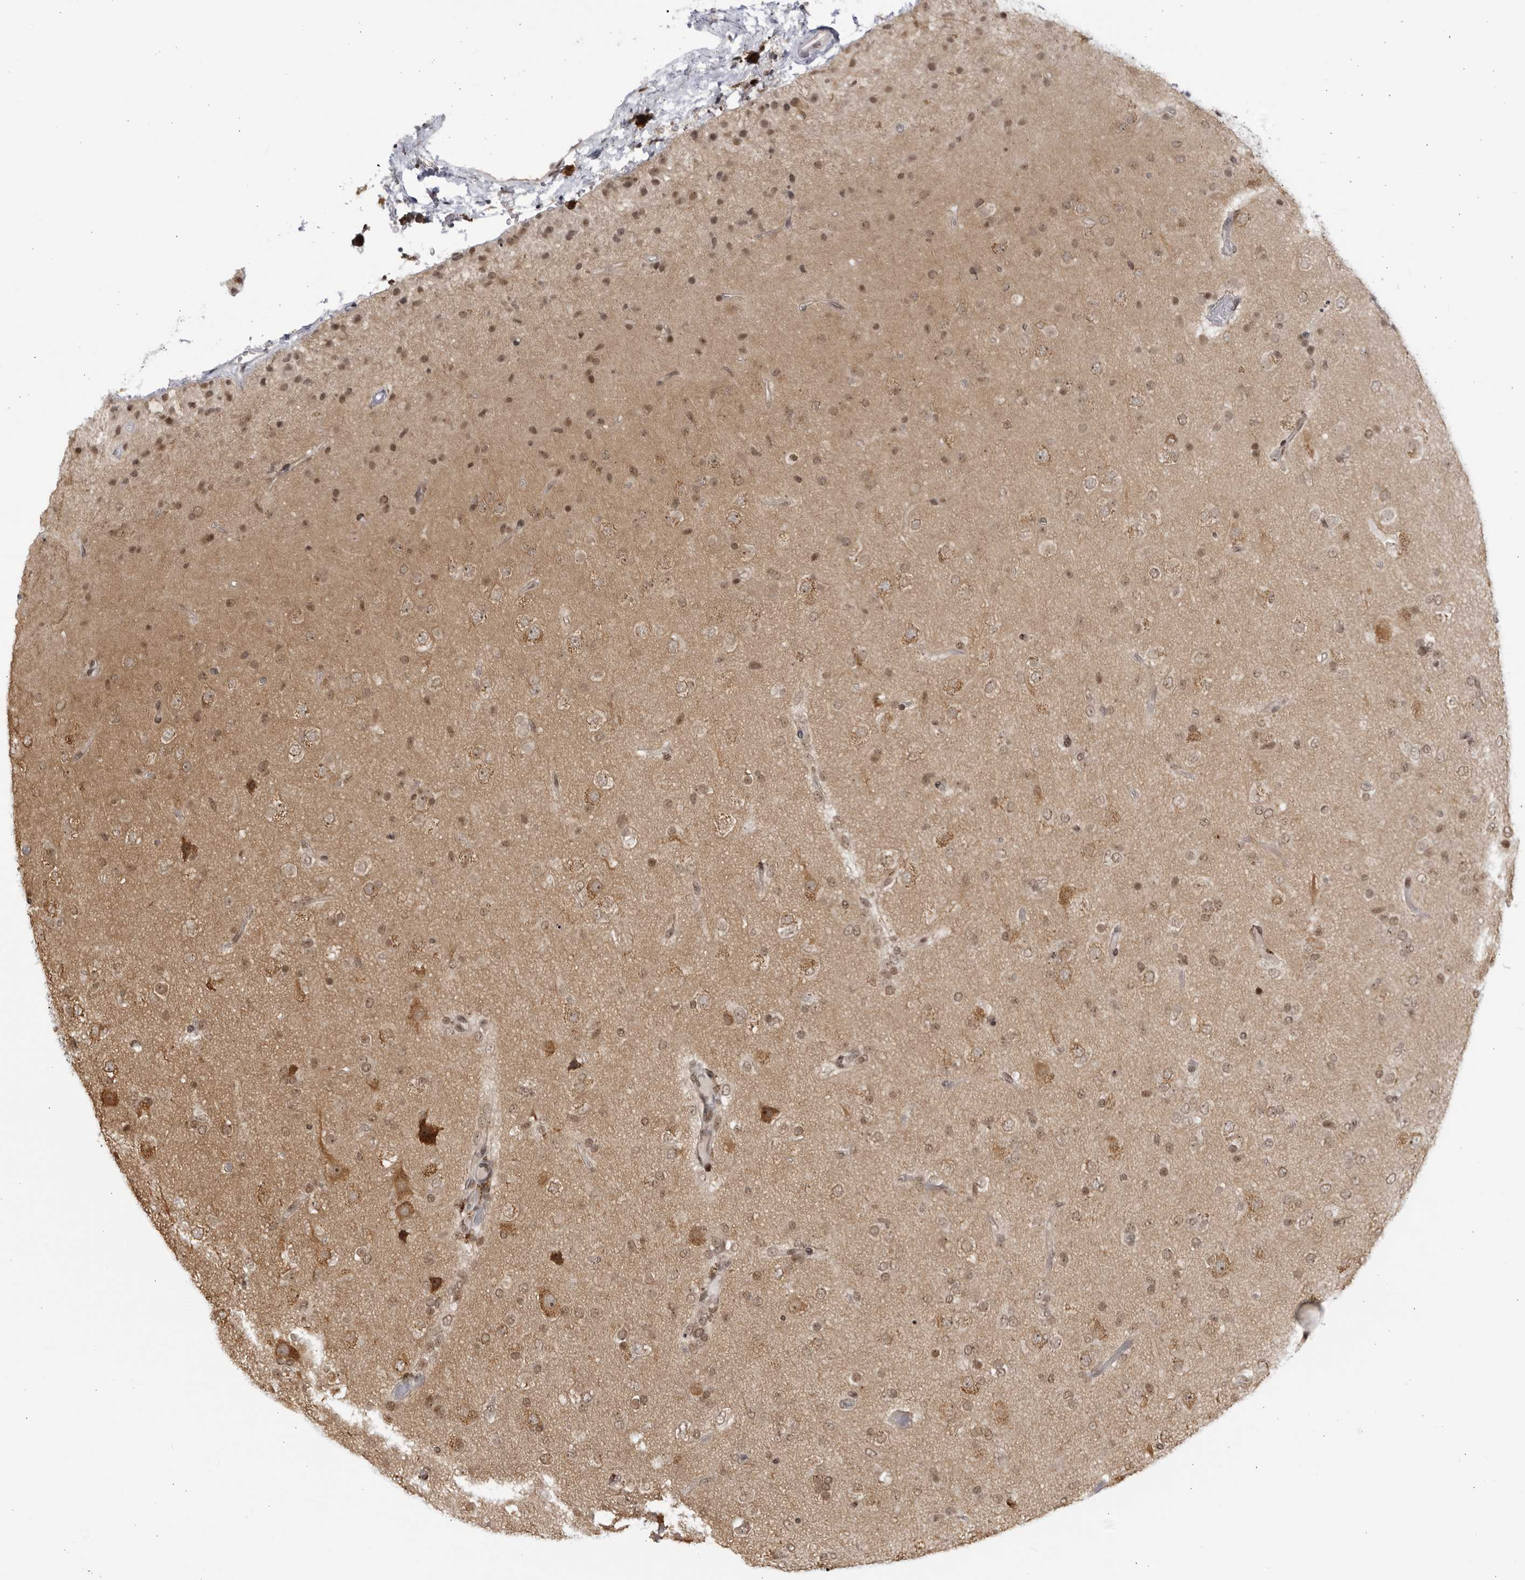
{"staining": {"intensity": "weak", "quantity": ">75%", "location": "nuclear"}, "tissue": "glioma", "cell_type": "Tumor cells", "image_type": "cancer", "snomed": [{"axis": "morphology", "description": "Glioma, malignant, Low grade"}, {"axis": "topography", "description": "Brain"}], "caption": "Malignant glioma (low-grade) stained with a brown dye reveals weak nuclear positive positivity in about >75% of tumor cells.", "gene": "RASGEF1C", "patient": {"sex": "male", "age": 65}}